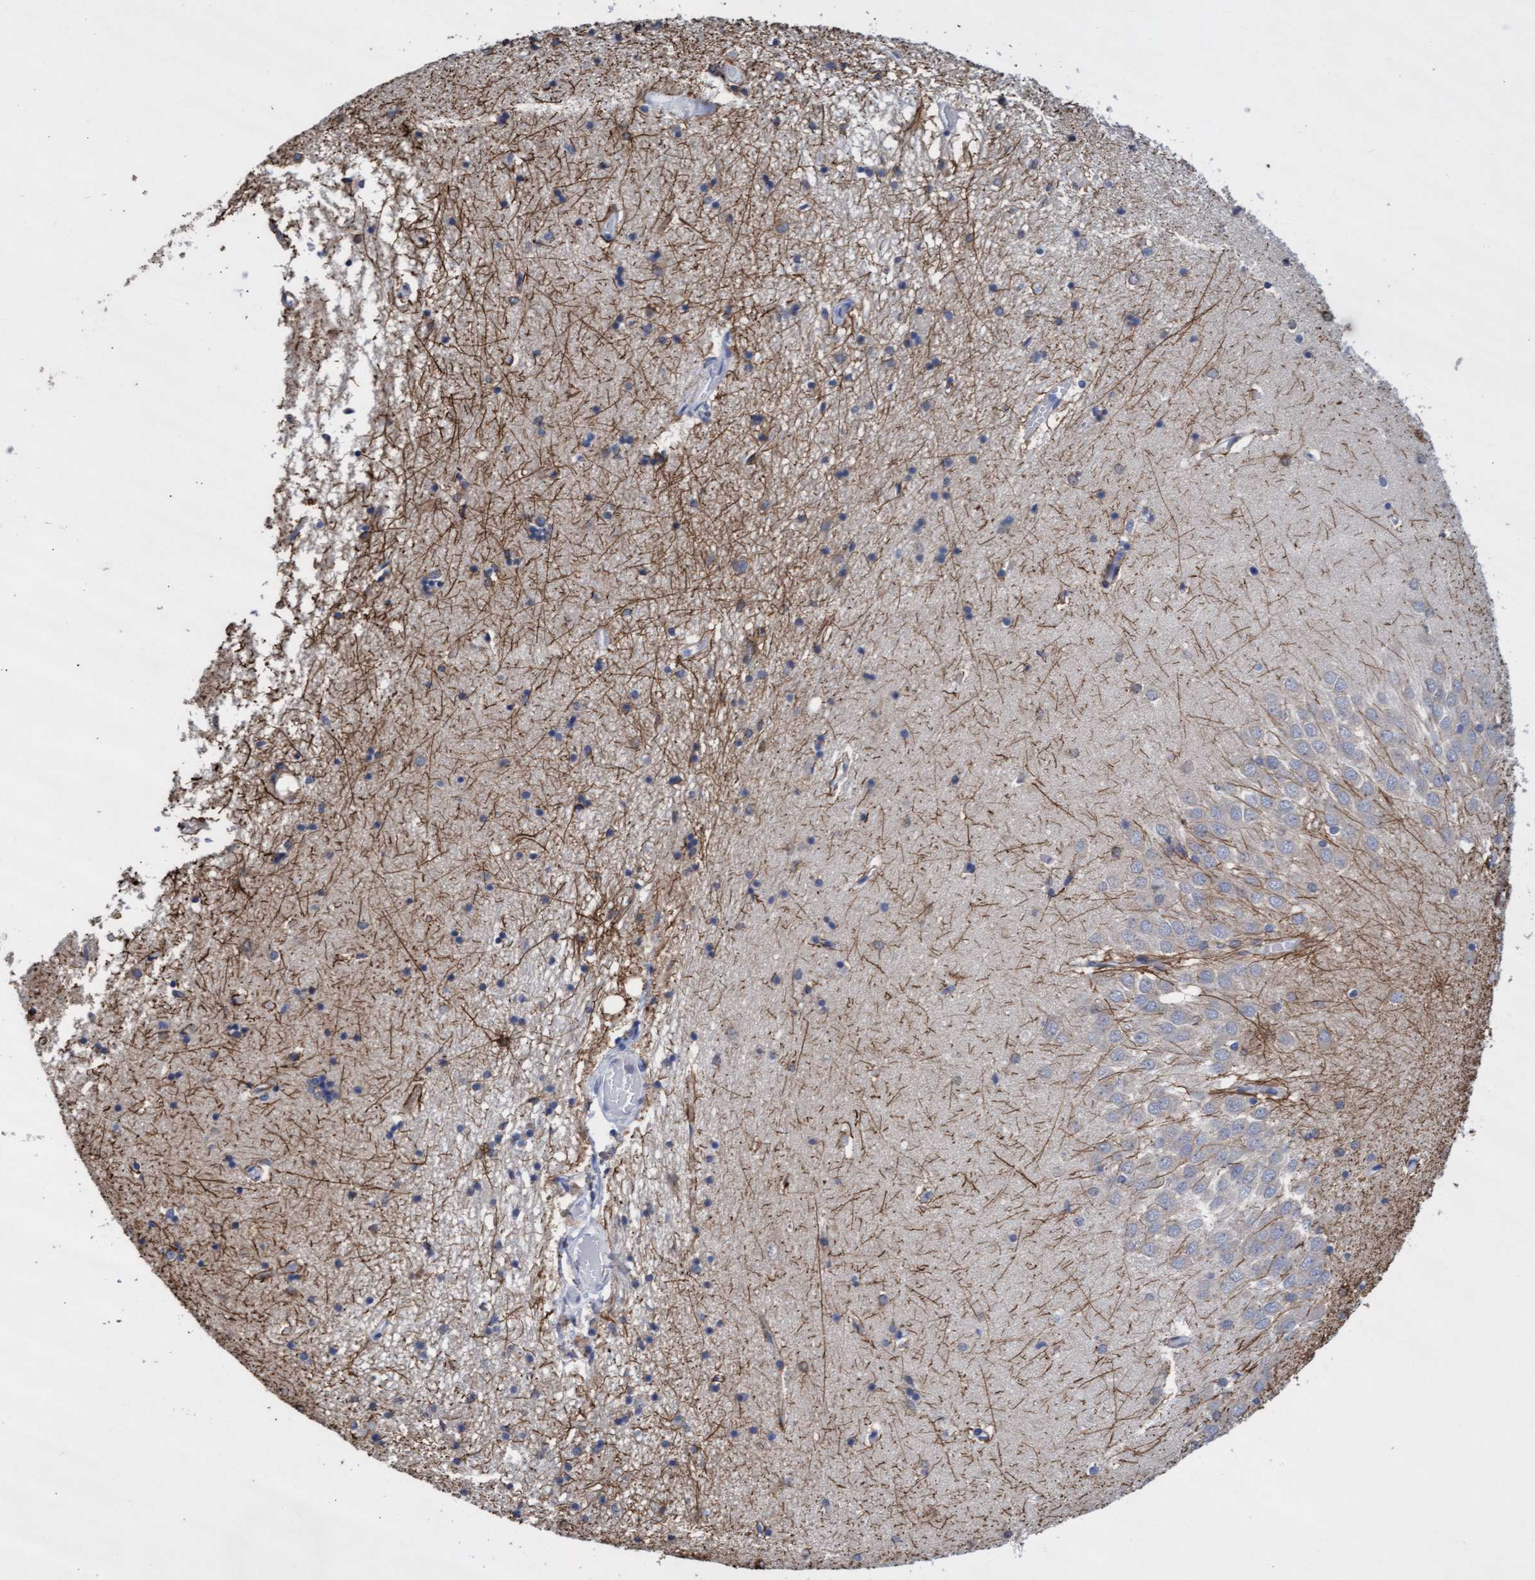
{"staining": {"intensity": "strong", "quantity": "<25%", "location": "cytoplasmic/membranous"}, "tissue": "hippocampus", "cell_type": "Glial cells", "image_type": "normal", "snomed": [{"axis": "morphology", "description": "Normal tissue, NOS"}, {"axis": "topography", "description": "Hippocampus"}], "caption": "This image displays IHC staining of benign human hippocampus, with medium strong cytoplasmic/membranous staining in about <25% of glial cells.", "gene": "GPR39", "patient": {"sex": "male", "age": 70}}